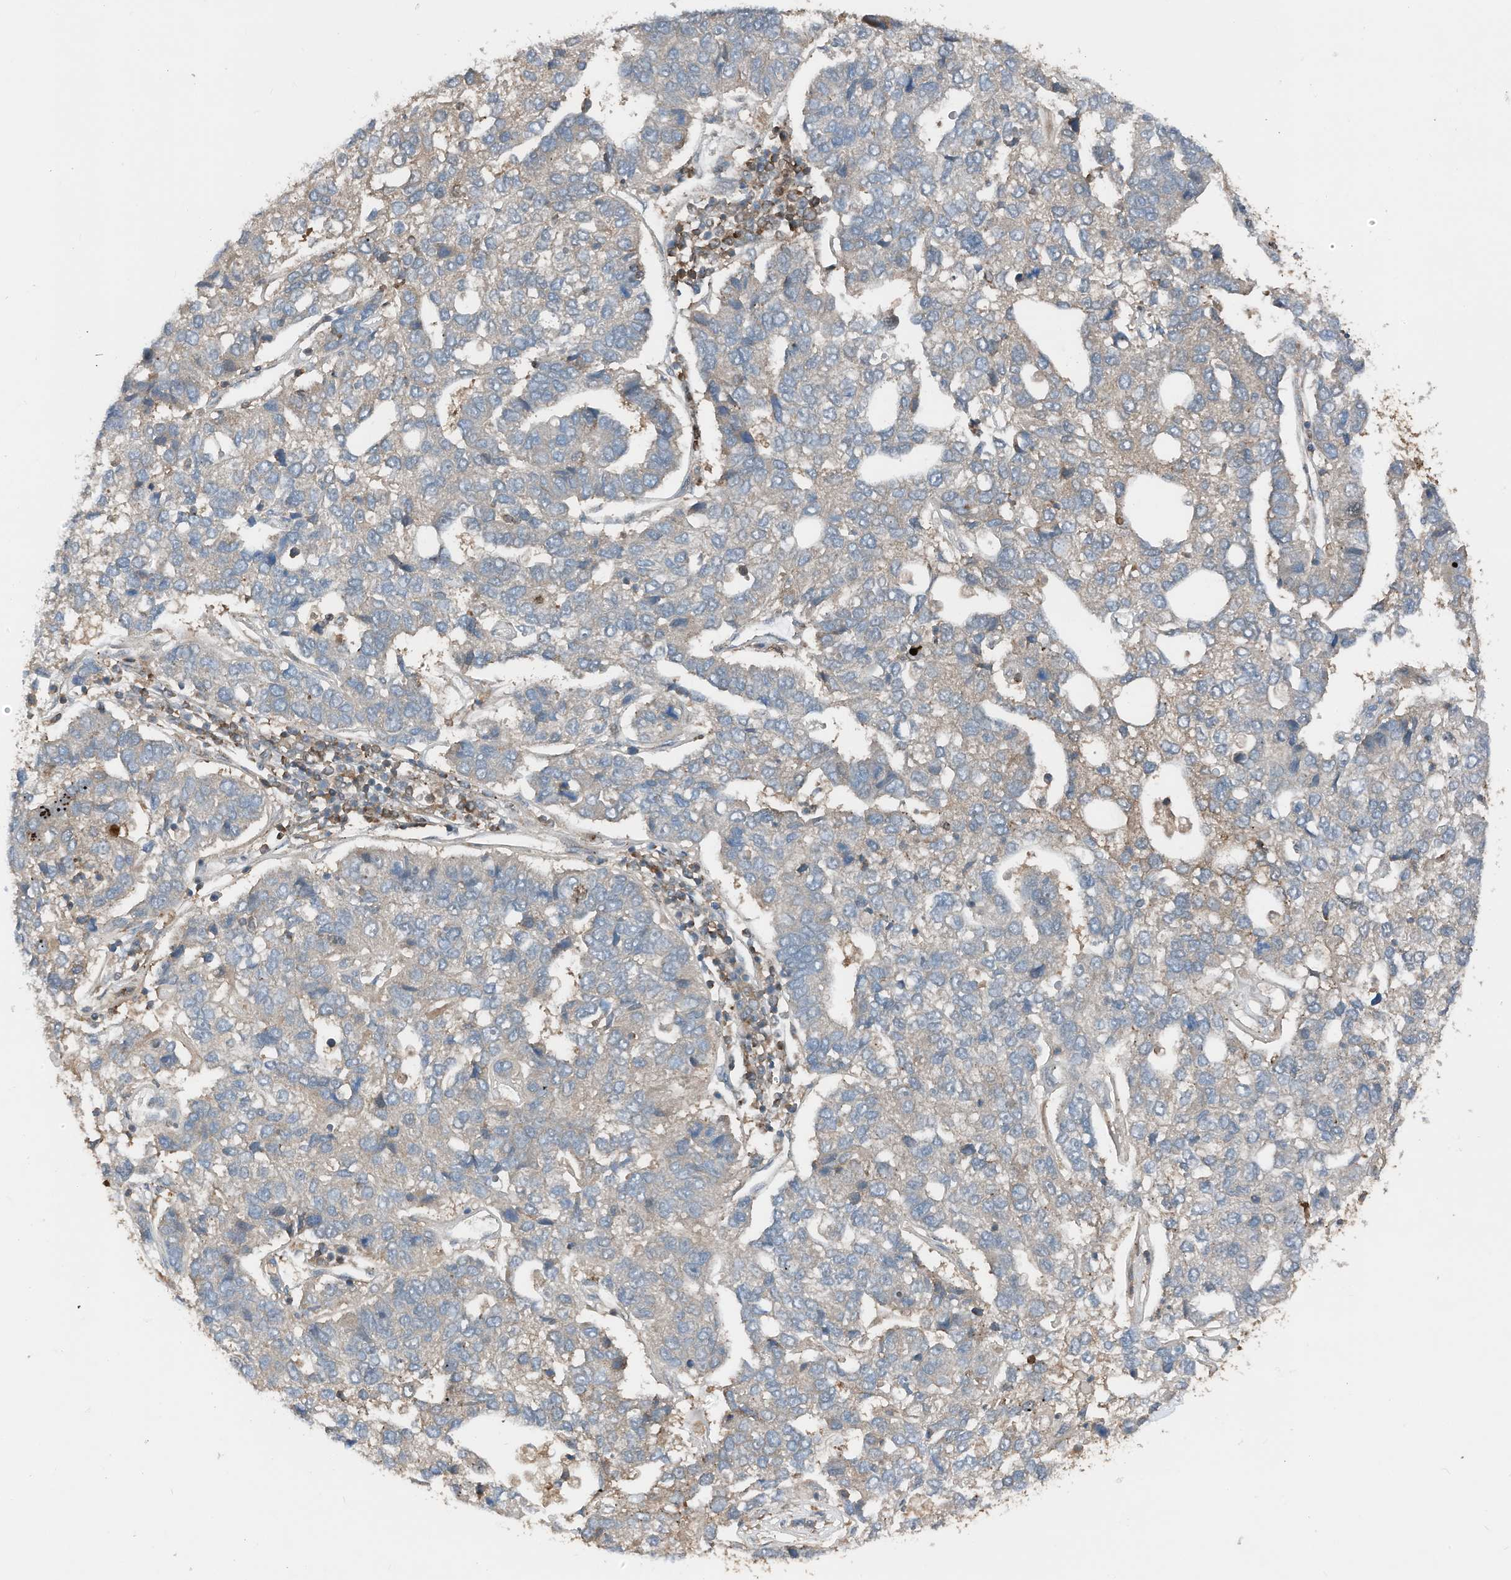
{"staining": {"intensity": "negative", "quantity": "none", "location": "none"}, "tissue": "pancreatic cancer", "cell_type": "Tumor cells", "image_type": "cancer", "snomed": [{"axis": "morphology", "description": "Adenocarcinoma, NOS"}, {"axis": "topography", "description": "Pancreas"}], "caption": "Immunohistochemistry (IHC) histopathology image of neoplastic tissue: human pancreatic cancer (adenocarcinoma) stained with DAB shows no significant protein staining in tumor cells.", "gene": "RMND1", "patient": {"sex": "female", "age": 61}}